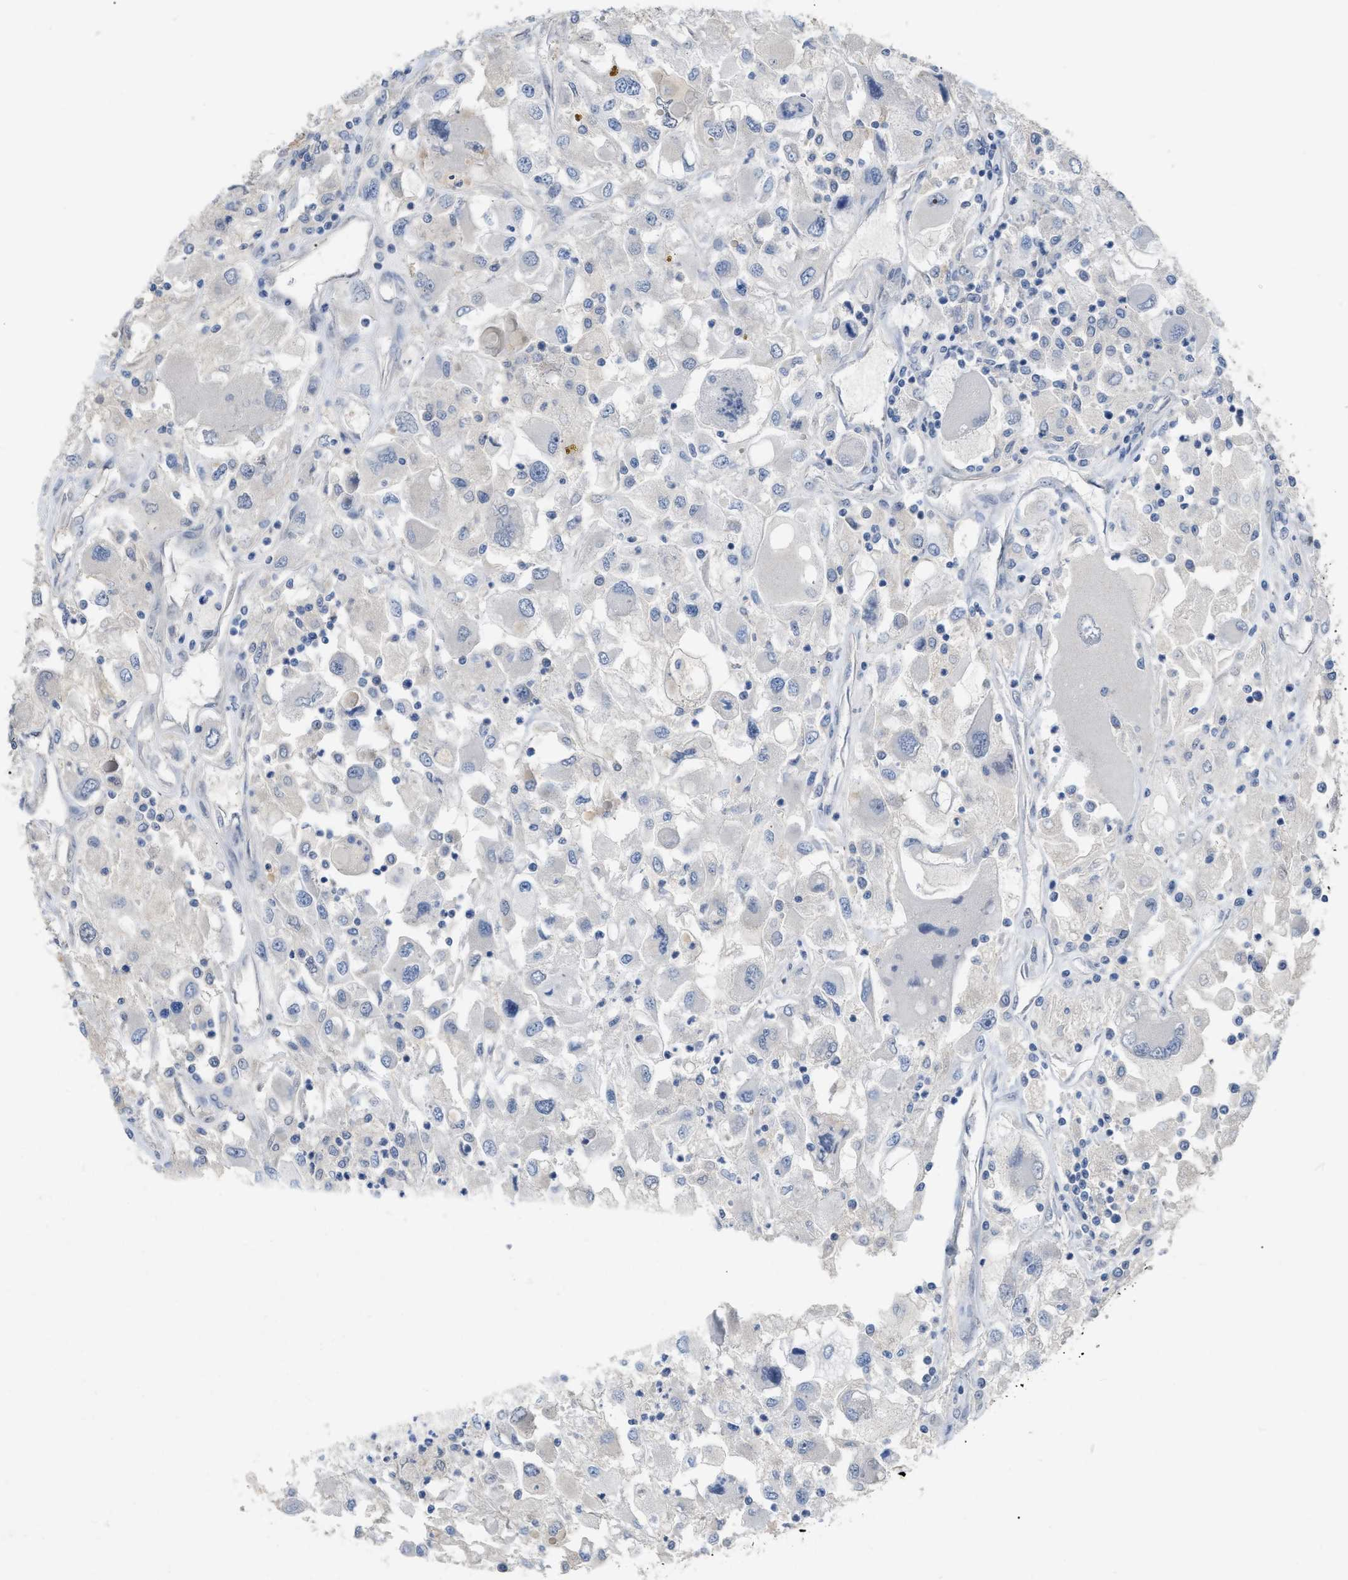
{"staining": {"intensity": "negative", "quantity": "none", "location": "none"}, "tissue": "renal cancer", "cell_type": "Tumor cells", "image_type": "cancer", "snomed": [{"axis": "morphology", "description": "Adenocarcinoma, NOS"}, {"axis": "topography", "description": "Kidney"}], "caption": "Tumor cells are negative for brown protein staining in renal cancer.", "gene": "DHX58", "patient": {"sex": "female", "age": 52}}